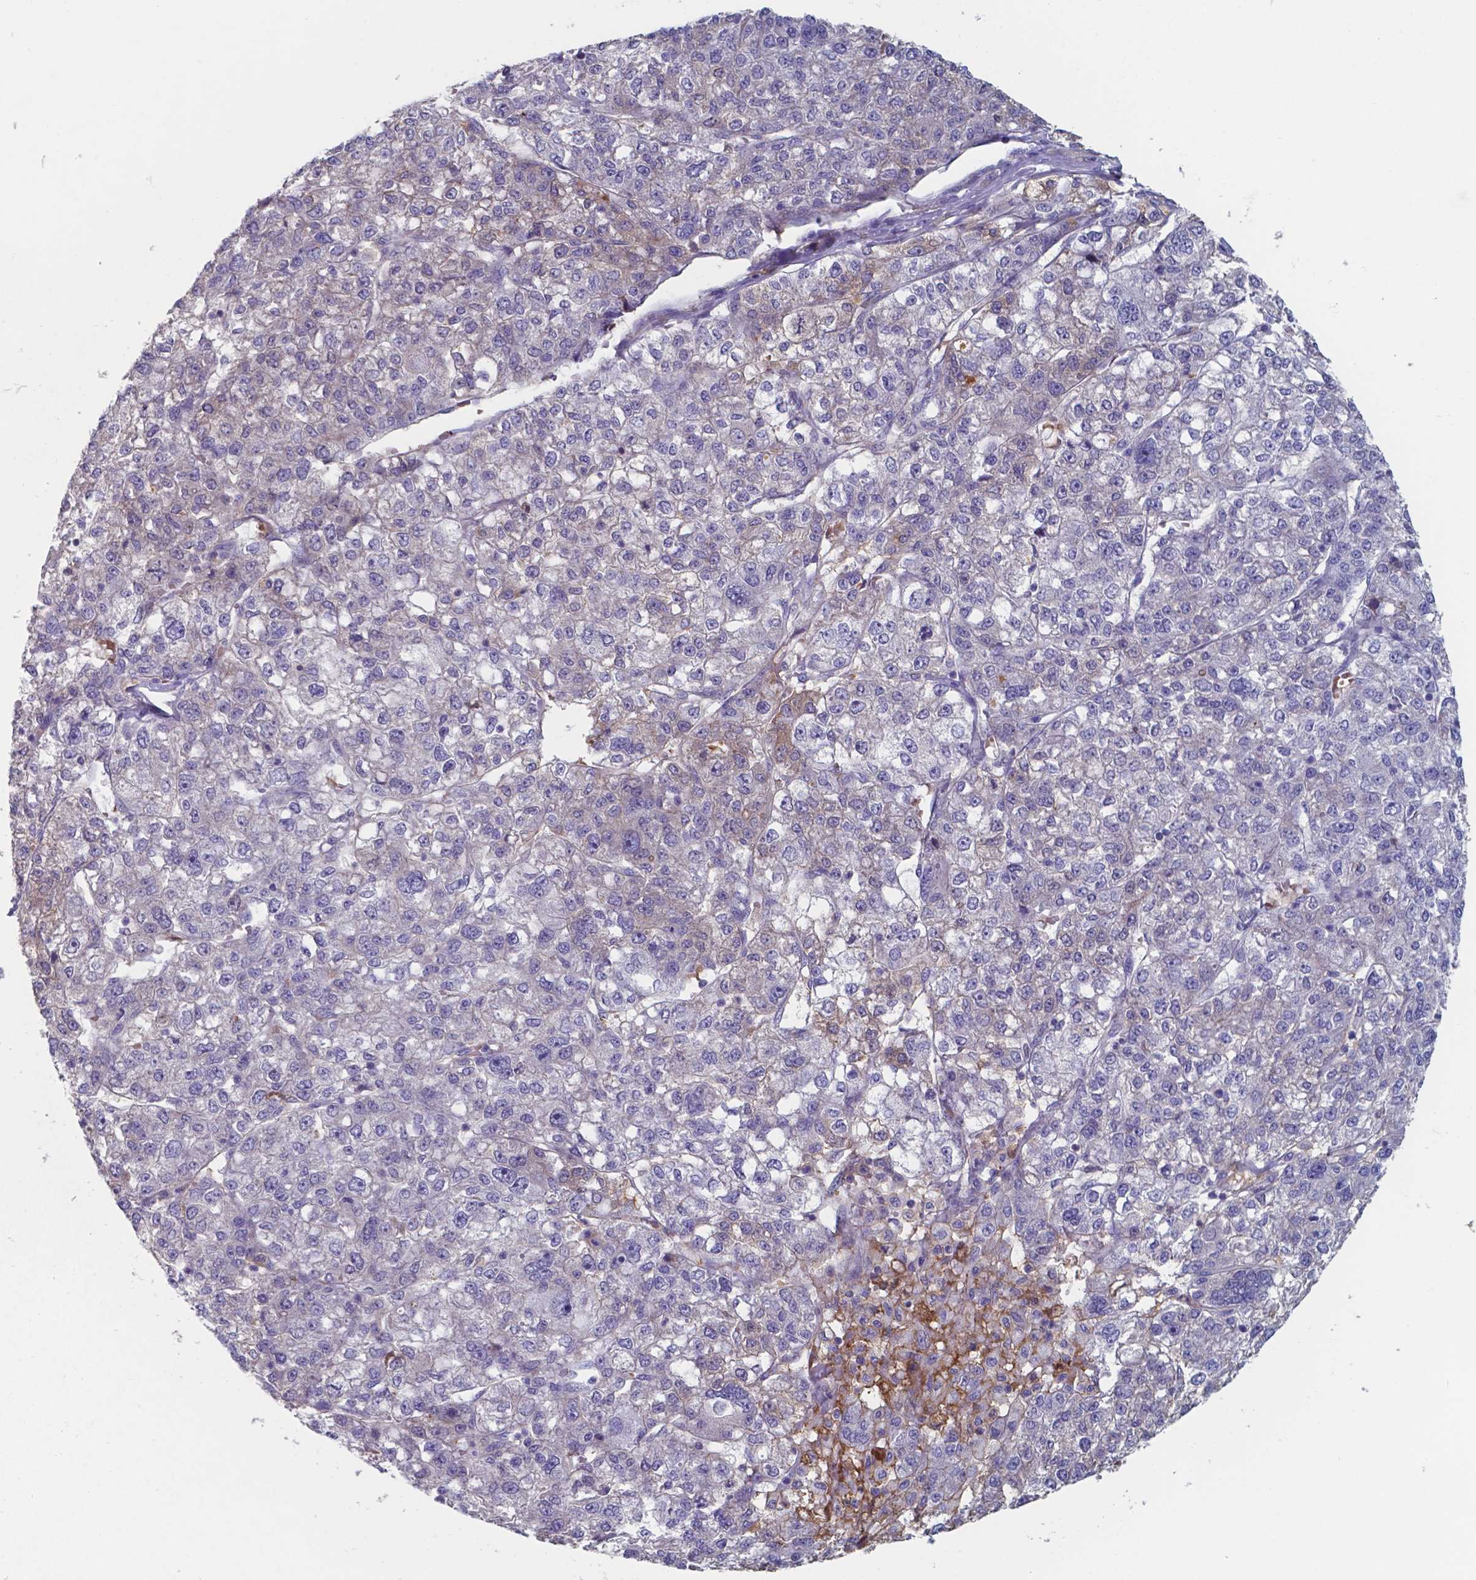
{"staining": {"intensity": "negative", "quantity": "none", "location": "none"}, "tissue": "liver cancer", "cell_type": "Tumor cells", "image_type": "cancer", "snomed": [{"axis": "morphology", "description": "Carcinoma, Hepatocellular, NOS"}, {"axis": "topography", "description": "Liver"}], "caption": "Liver hepatocellular carcinoma was stained to show a protein in brown. There is no significant positivity in tumor cells. (DAB (3,3'-diaminobenzidine) immunohistochemistry (IHC), high magnification).", "gene": "BTBD17", "patient": {"sex": "male", "age": 56}}